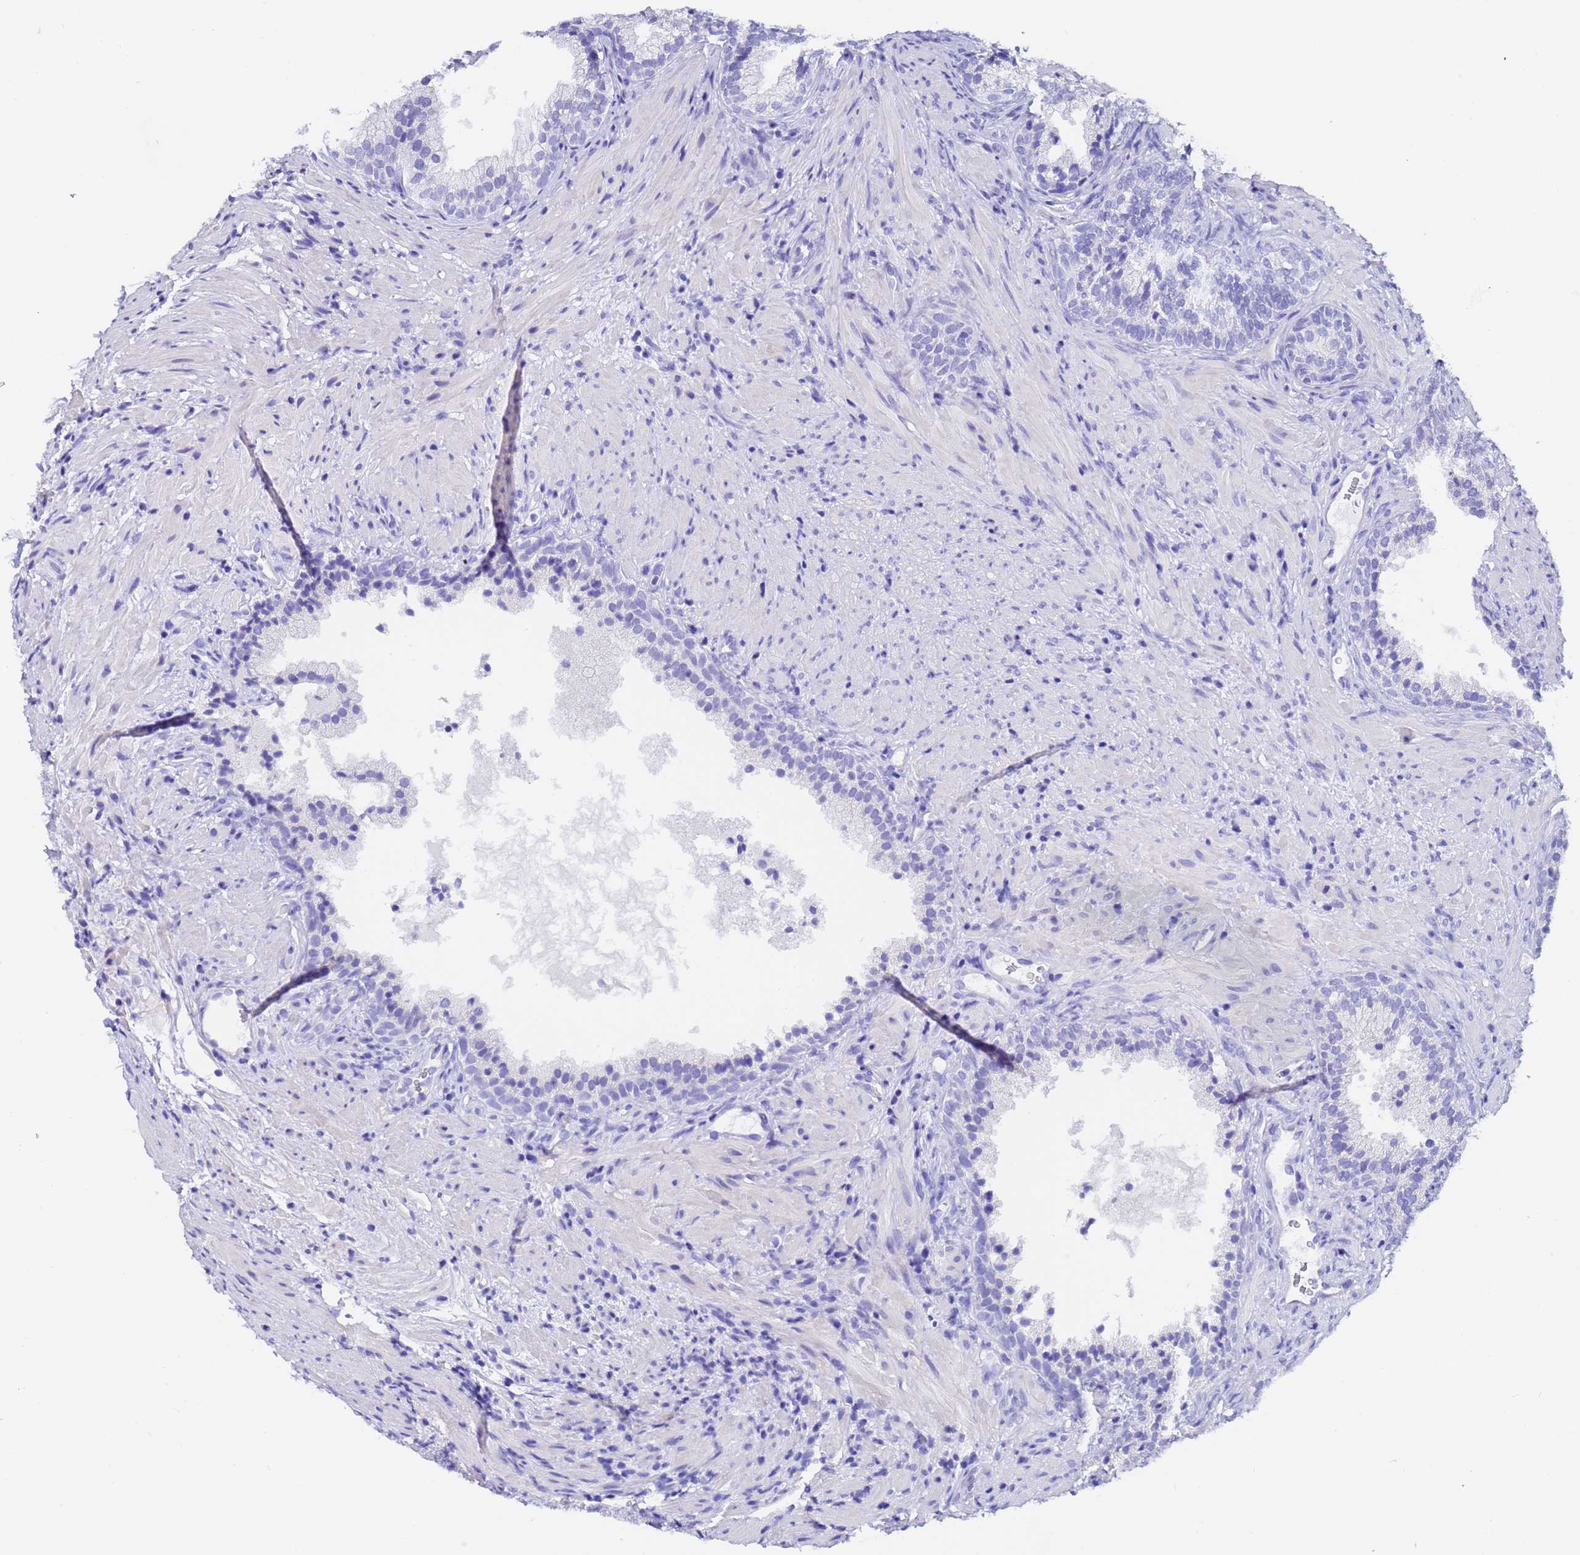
{"staining": {"intensity": "negative", "quantity": "none", "location": "none"}, "tissue": "prostate", "cell_type": "Glandular cells", "image_type": "normal", "snomed": [{"axis": "morphology", "description": "Normal tissue, NOS"}, {"axis": "topography", "description": "Prostate"}], "caption": "This is an immunohistochemistry image of benign human prostate. There is no expression in glandular cells.", "gene": "GABRA1", "patient": {"sex": "male", "age": 76}}